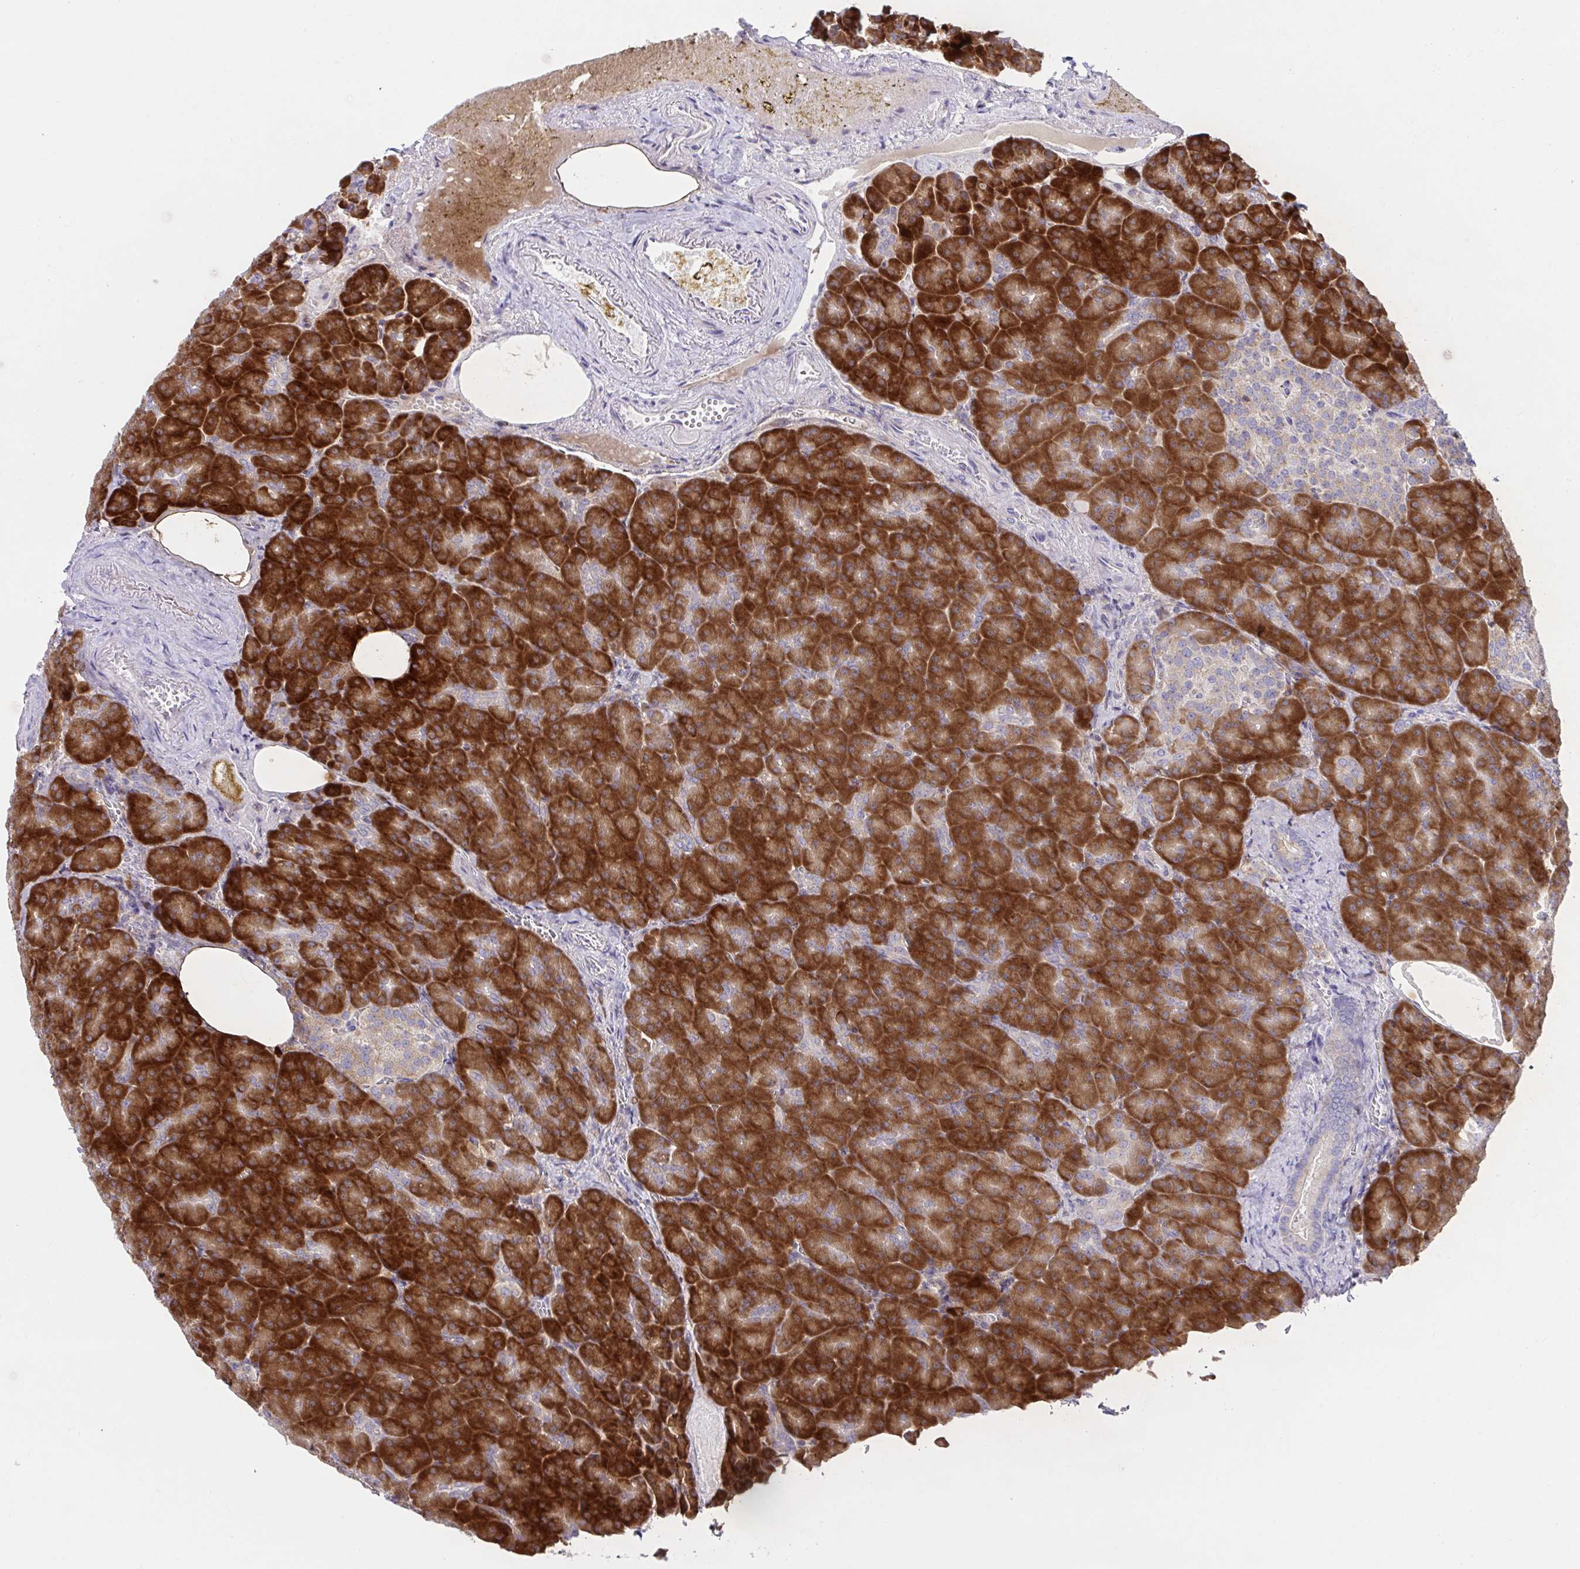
{"staining": {"intensity": "strong", "quantity": ">75%", "location": "cytoplasmic/membranous"}, "tissue": "pancreas", "cell_type": "Exocrine glandular cells", "image_type": "normal", "snomed": [{"axis": "morphology", "description": "Normal tissue, NOS"}, {"axis": "topography", "description": "Pancreas"}], "caption": "DAB (3,3'-diaminobenzidine) immunohistochemical staining of benign human pancreas shows strong cytoplasmic/membranous protein expression in approximately >75% of exocrine glandular cells. Ihc stains the protein in brown and the nuclei are stained blue.", "gene": "FAU", "patient": {"sex": "female", "age": 74}}